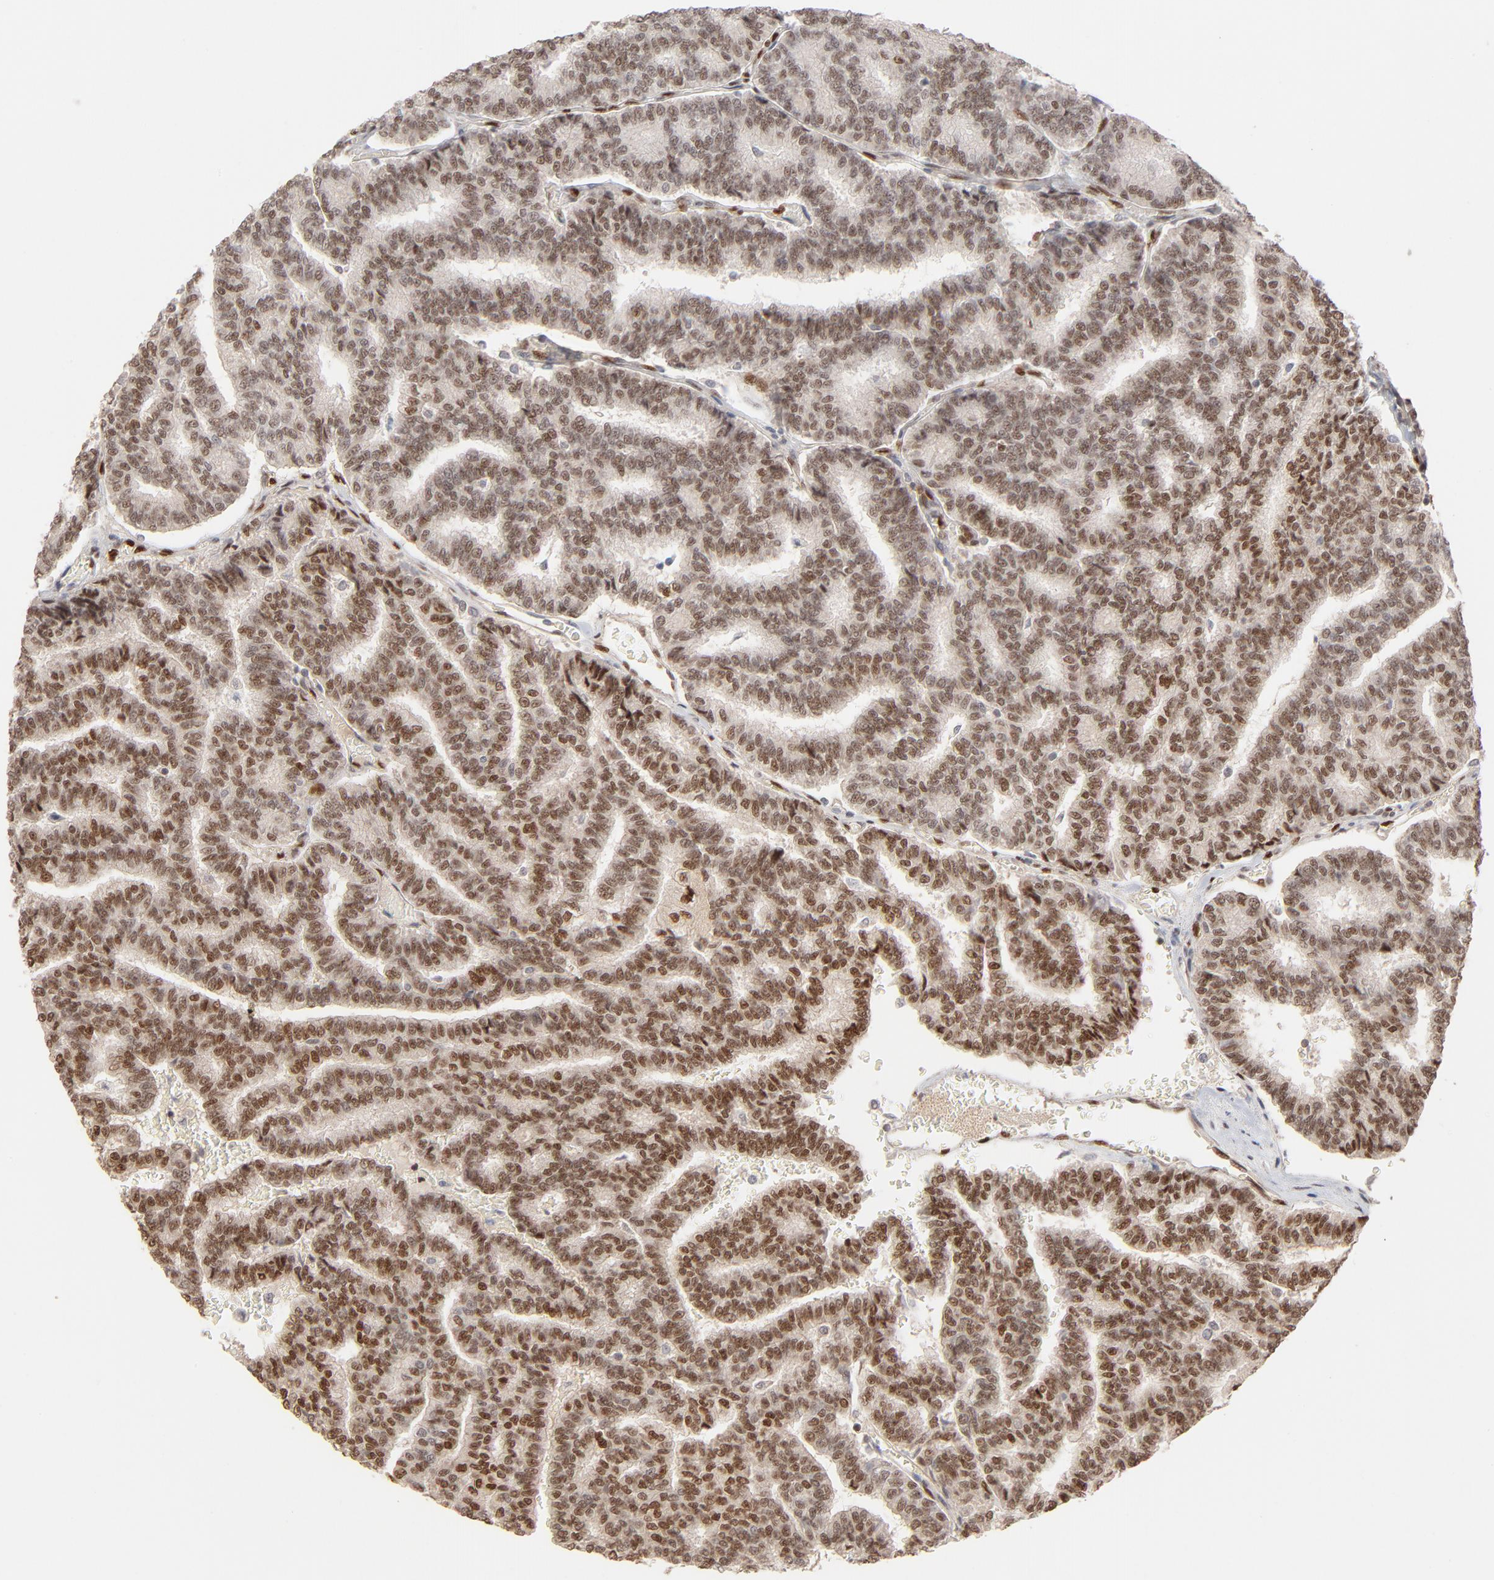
{"staining": {"intensity": "moderate", "quantity": ">75%", "location": "nuclear"}, "tissue": "thyroid cancer", "cell_type": "Tumor cells", "image_type": "cancer", "snomed": [{"axis": "morphology", "description": "Papillary adenocarcinoma, NOS"}, {"axis": "topography", "description": "Thyroid gland"}], "caption": "Immunohistochemical staining of thyroid papillary adenocarcinoma shows moderate nuclear protein expression in about >75% of tumor cells. (brown staining indicates protein expression, while blue staining denotes nuclei).", "gene": "NFIB", "patient": {"sex": "female", "age": 35}}